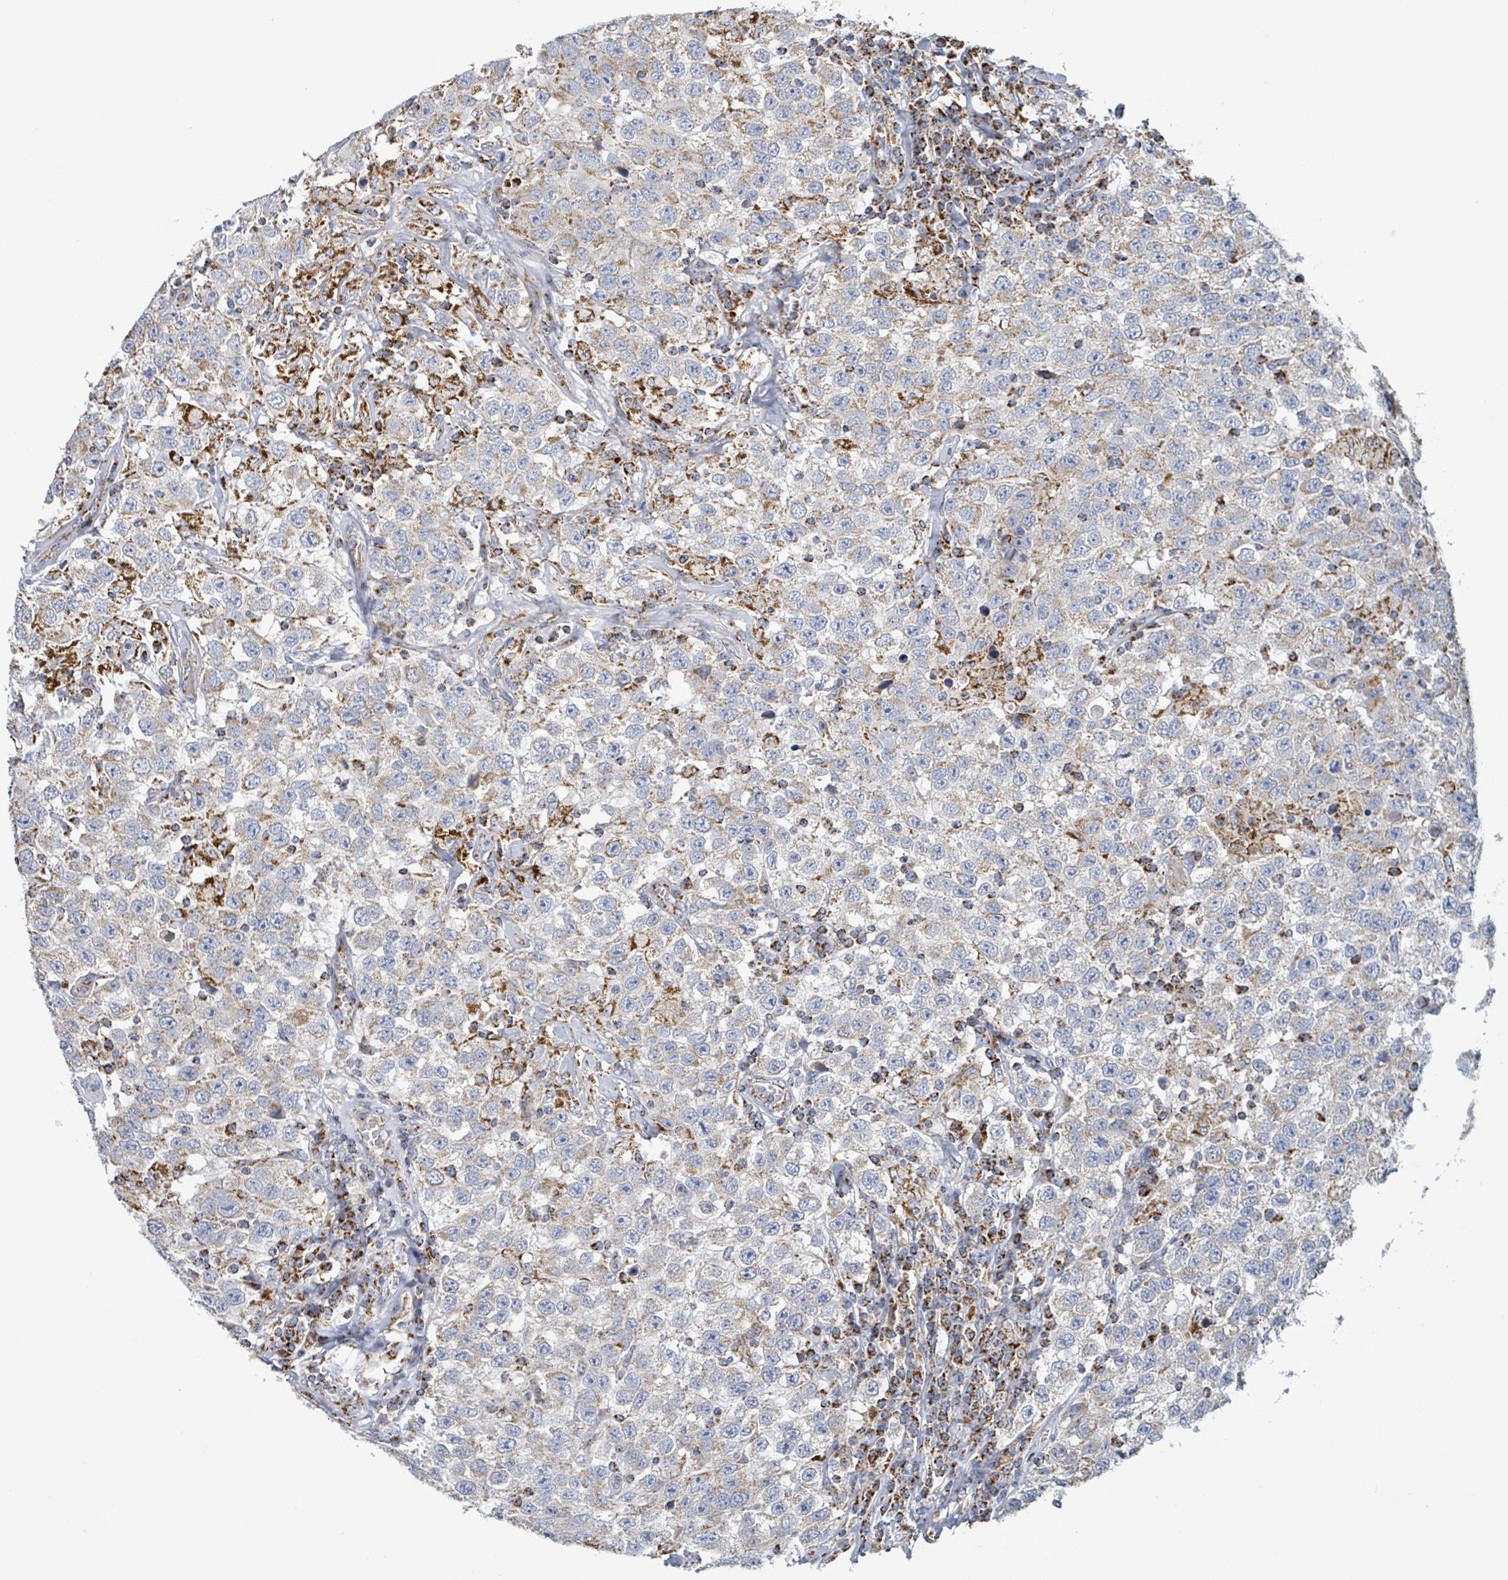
{"staining": {"intensity": "moderate", "quantity": "<25%", "location": "cytoplasmic/membranous"}, "tissue": "testis cancer", "cell_type": "Tumor cells", "image_type": "cancer", "snomed": [{"axis": "morphology", "description": "Seminoma, NOS"}, {"axis": "topography", "description": "Testis"}], "caption": "A photomicrograph of human testis seminoma stained for a protein demonstrates moderate cytoplasmic/membranous brown staining in tumor cells.", "gene": "SUCLG2", "patient": {"sex": "male", "age": 41}}